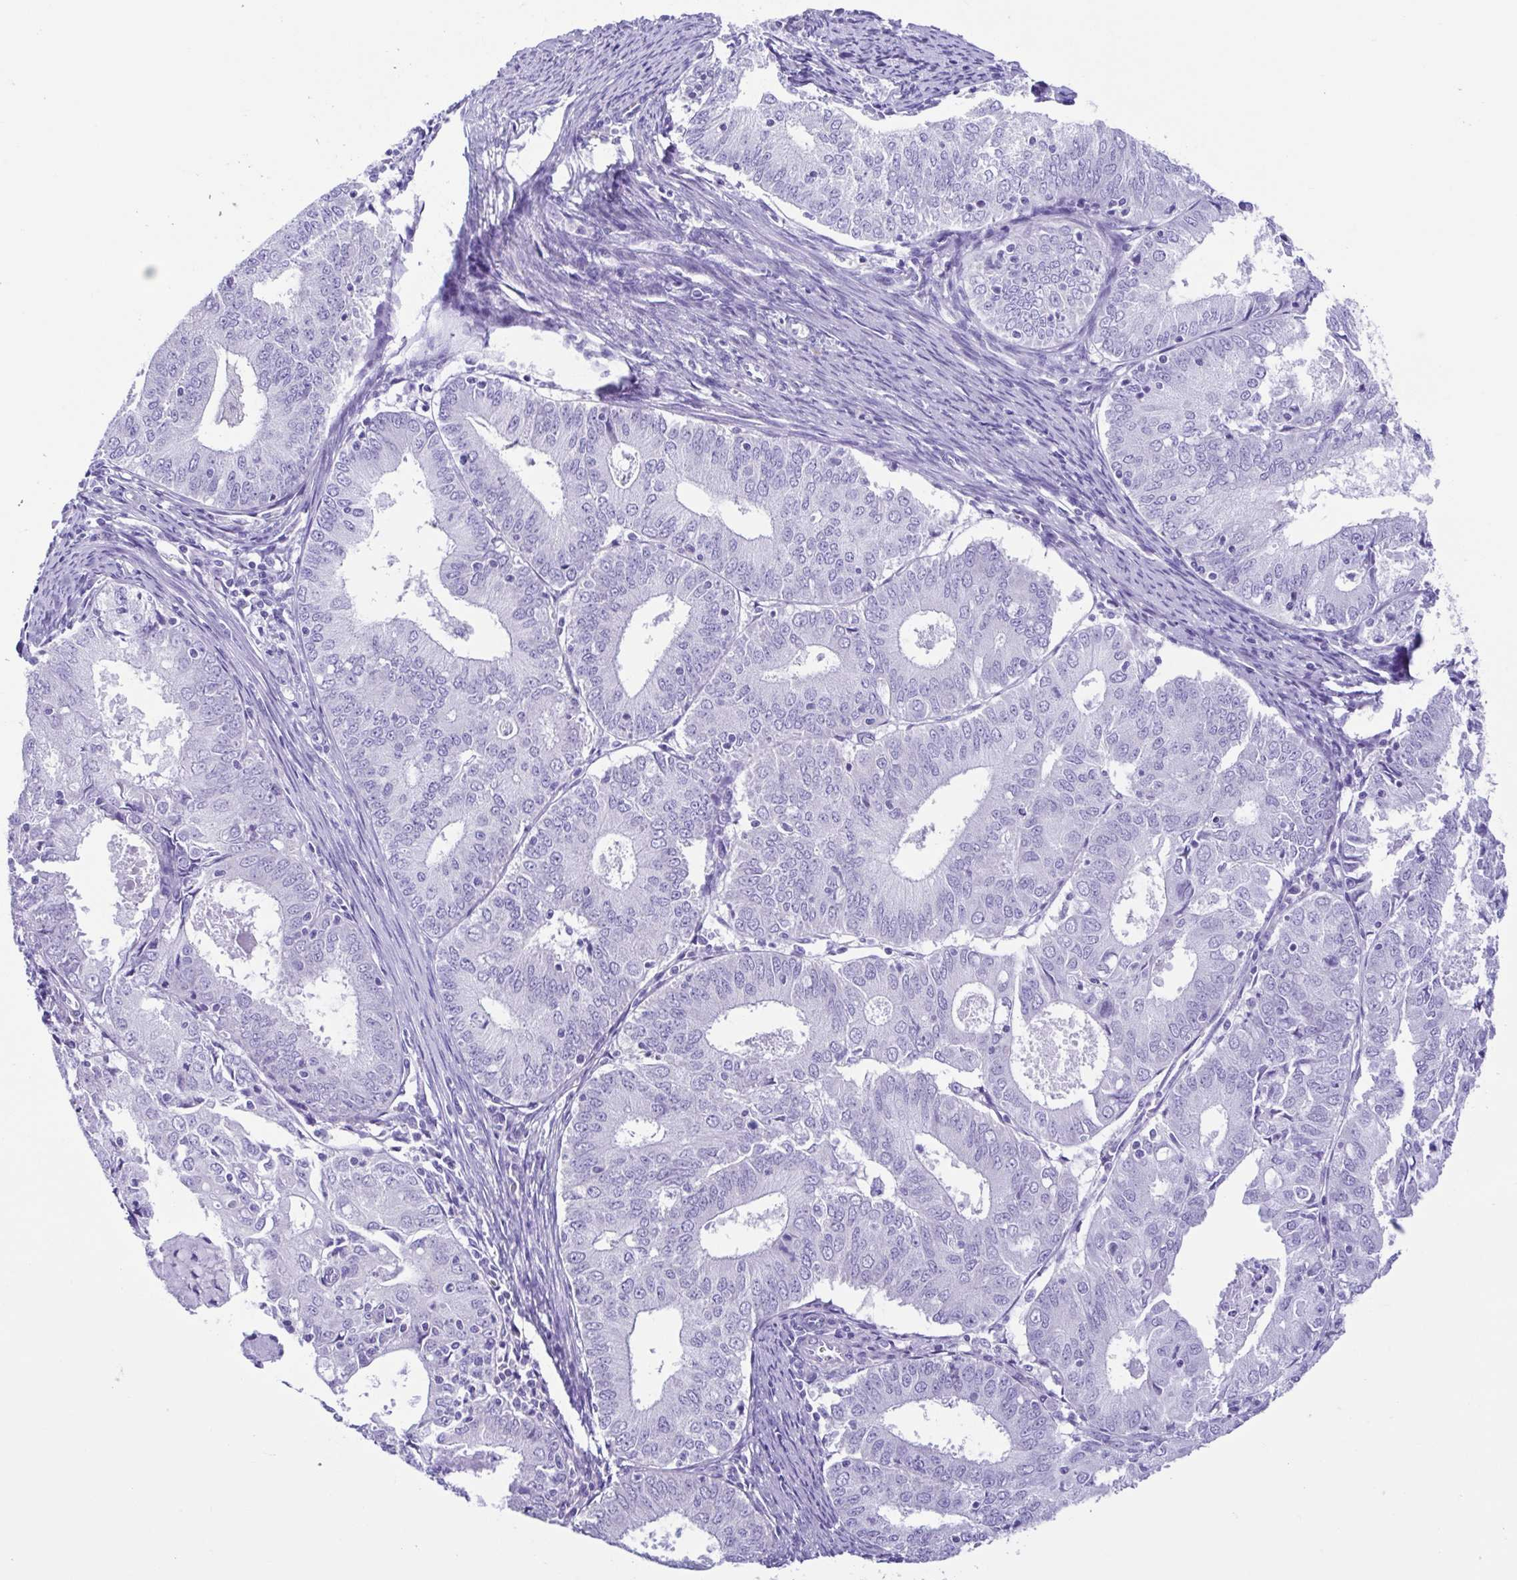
{"staining": {"intensity": "negative", "quantity": "none", "location": "none"}, "tissue": "endometrial cancer", "cell_type": "Tumor cells", "image_type": "cancer", "snomed": [{"axis": "morphology", "description": "Adenocarcinoma, NOS"}, {"axis": "topography", "description": "Endometrium"}], "caption": "High power microscopy image of an IHC image of adenocarcinoma (endometrial), revealing no significant positivity in tumor cells. (DAB (3,3'-diaminobenzidine) IHC visualized using brightfield microscopy, high magnification).", "gene": "ACTRT3", "patient": {"sex": "female", "age": 57}}